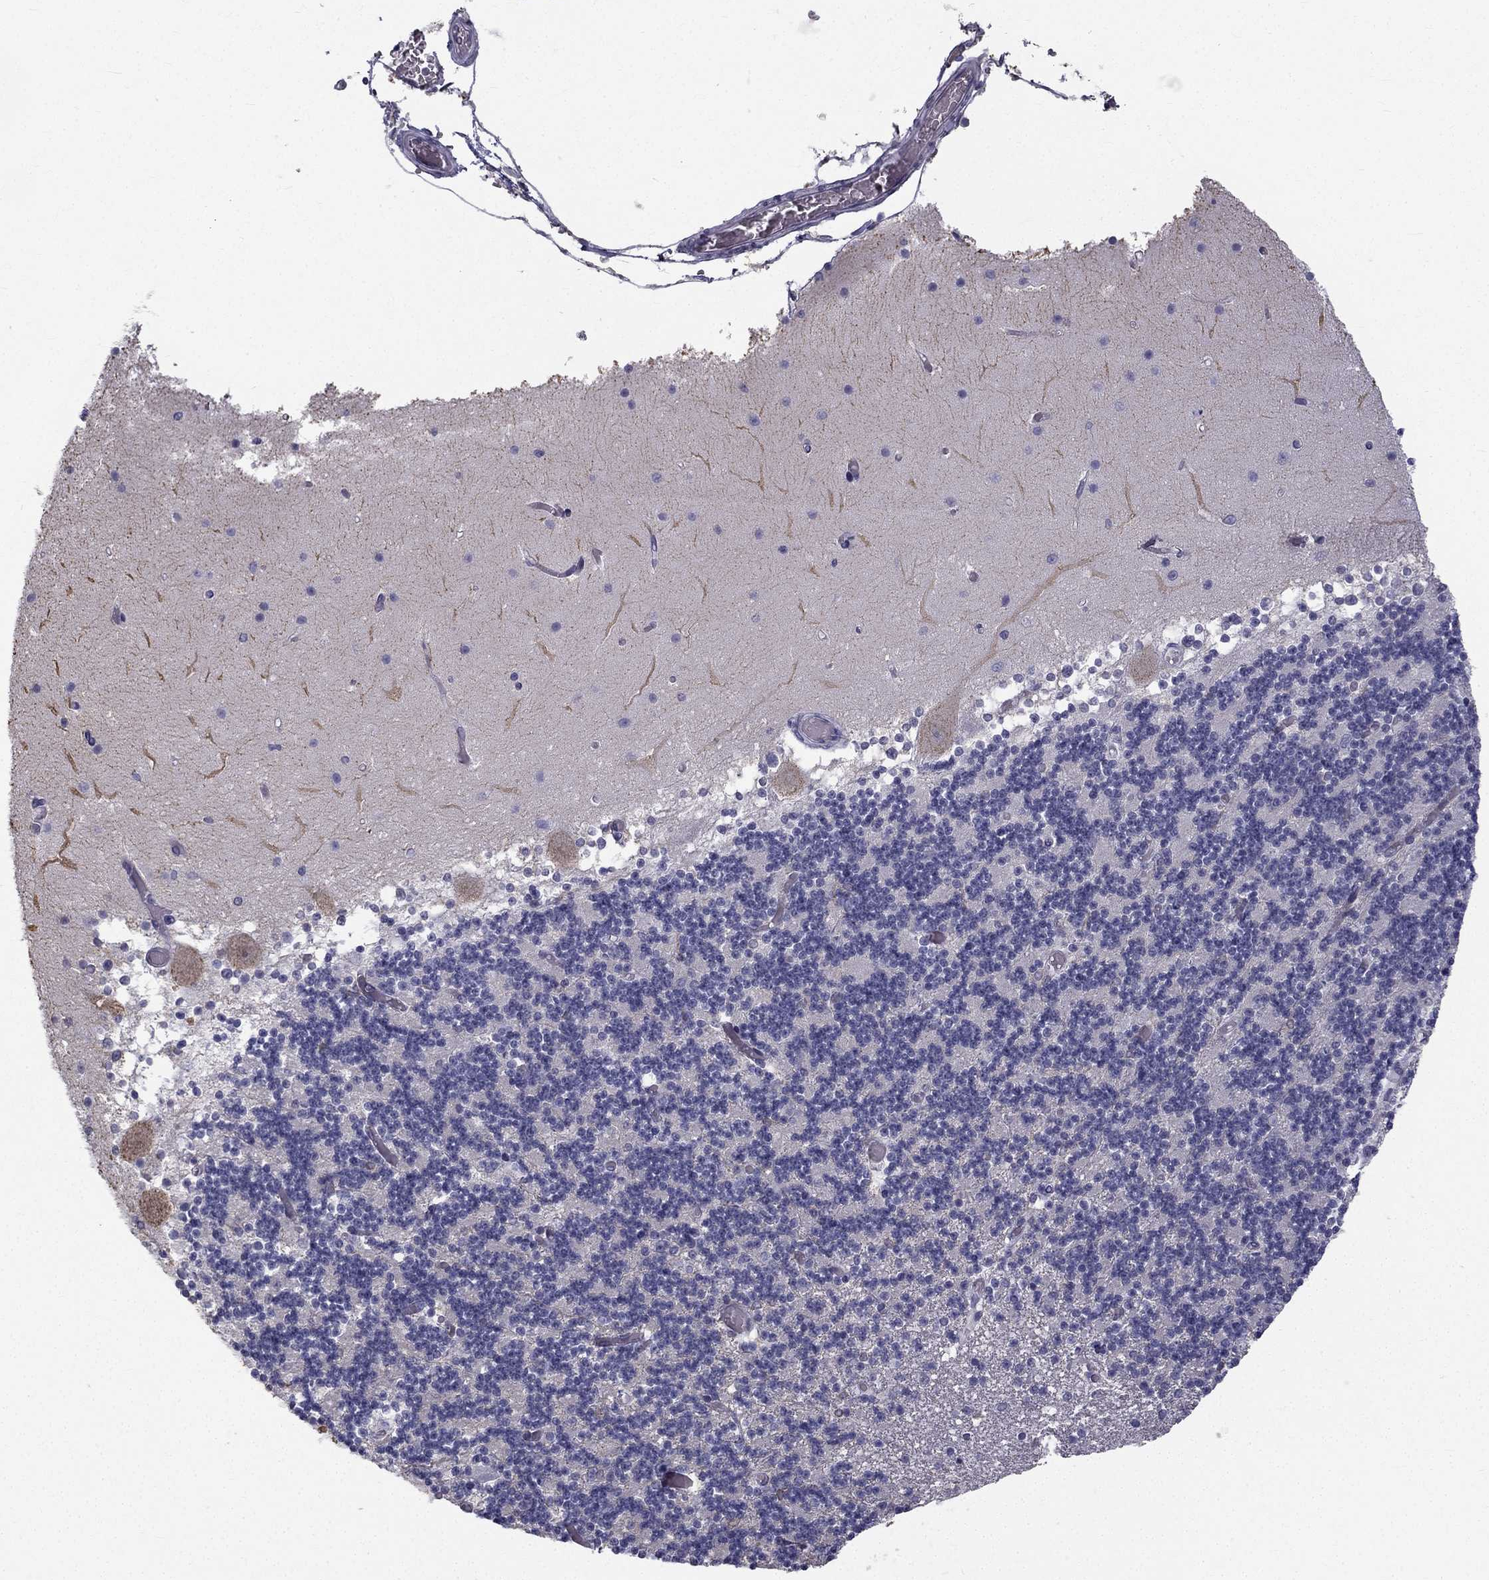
{"staining": {"intensity": "negative", "quantity": "none", "location": "none"}, "tissue": "cerebellum", "cell_type": "Cells in granular layer", "image_type": "normal", "snomed": [{"axis": "morphology", "description": "Normal tissue, NOS"}, {"axis": "topography", "description": "Cerebellum"}], "caption": "A high-resolution image shows immunohistochemistry (IHC) staining of benign cerebellum, which displays no significant positivity in cells in granular layer. (DAB IHC with hematoxylin counter stain).", "gene": "CCDC40", "patient": {"sex": "female", "age": 28}}